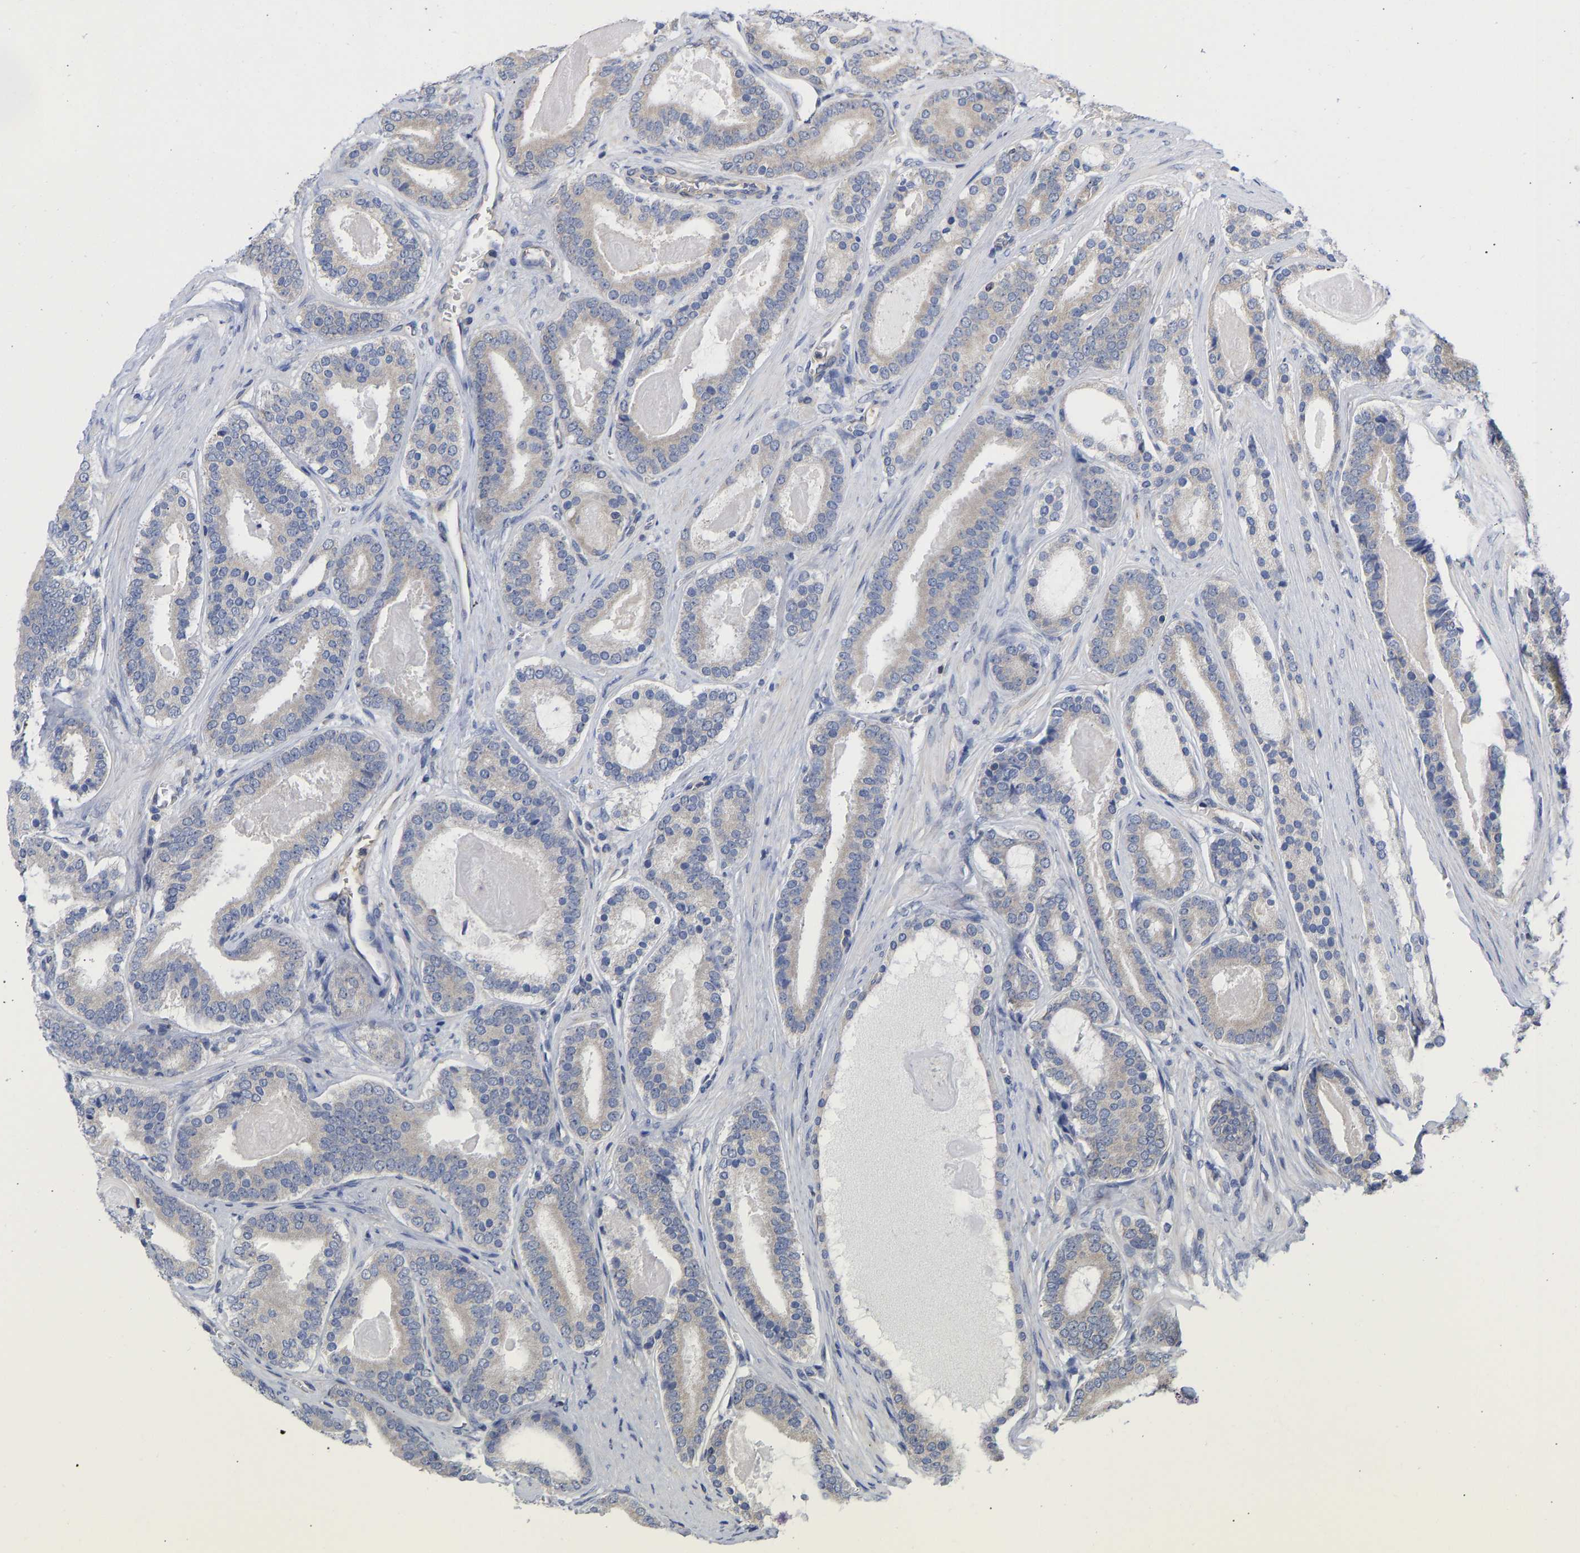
{"staining": {"intensity": "weak", "quantity": ">75%", "location": "cytoplasmic/membranous"}, "tissue": "prostate cancer", "cell_type": "Tumor cells", "image_type": "cancer", "snomed": [{"axis": "morphology", "description": "Adenocarcinoma, High grade"}, {"axis": "topography", "description": "Prostate"}], "caption": "Immunohistochemistry (IHC) of prostate adenocarcinoma (high-grade) demonstrates low levels of weak cytoplasmic/membranous staining in about >75% of tumor cells.", "gene": "MAP2K3", "patient": {"sex": "male", "age": 60}}